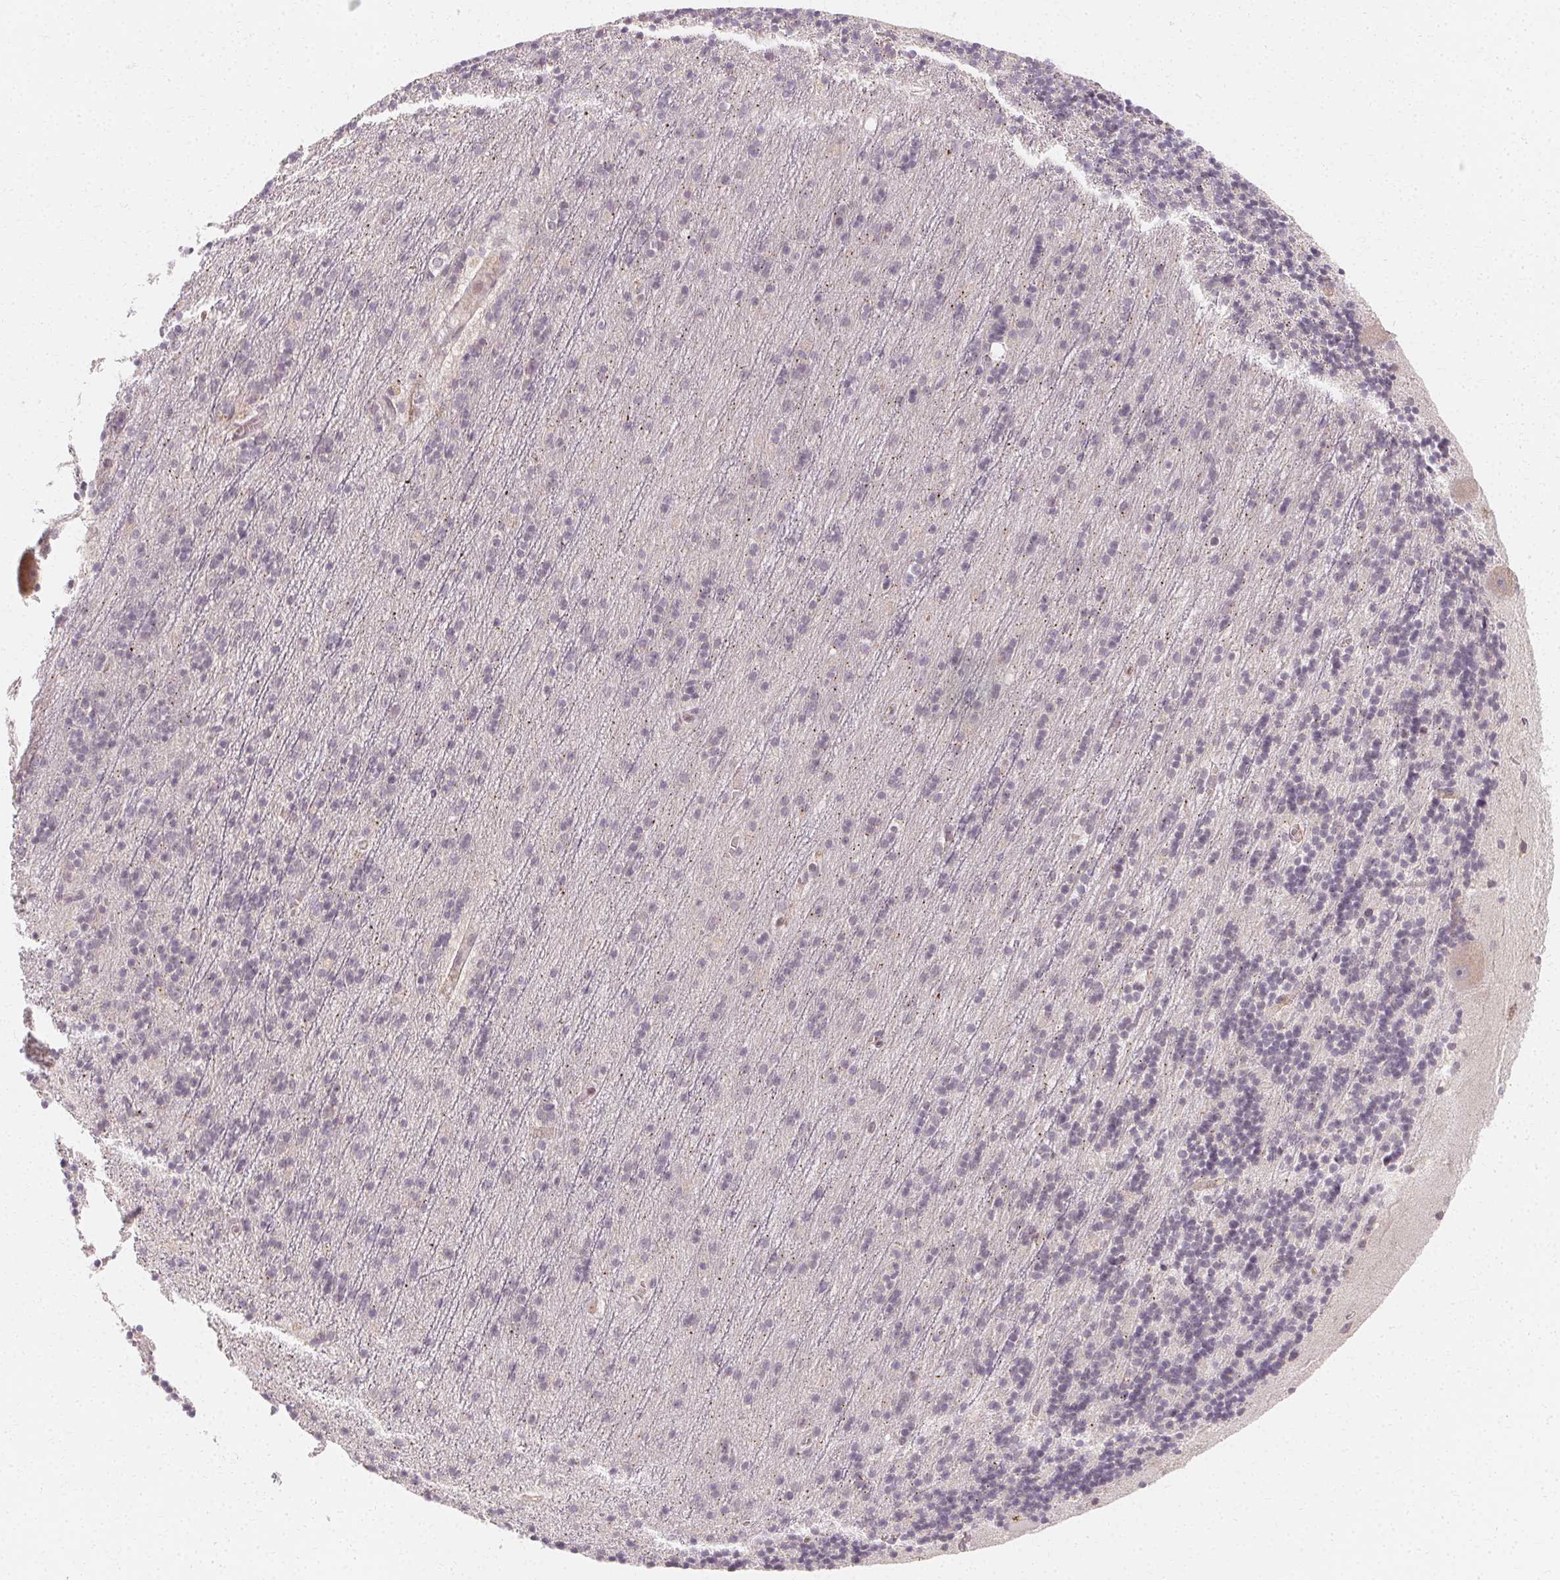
{"staining": {"intensity": "negative", "quantity": "none", "location": "none"}, "tissue": "cerebellum", "cell_type": "Cells in granular layer", "image_type": "normal", "snomed": [{"axis": "morphology", "description": "Normal tissue, NOS"}, {"axis": "topography", "description": "Cerebellum"}], "caption": "Immunohistochemistry (IHC) micrograph of normal cerebellum: cerebellum stained with DAB (3,3'-diaminobenzidine) displays no significant protein positivity in cells in granular layer.", "gene": "CLCNKA", "patient": {"sex": "male", "age": 70}}